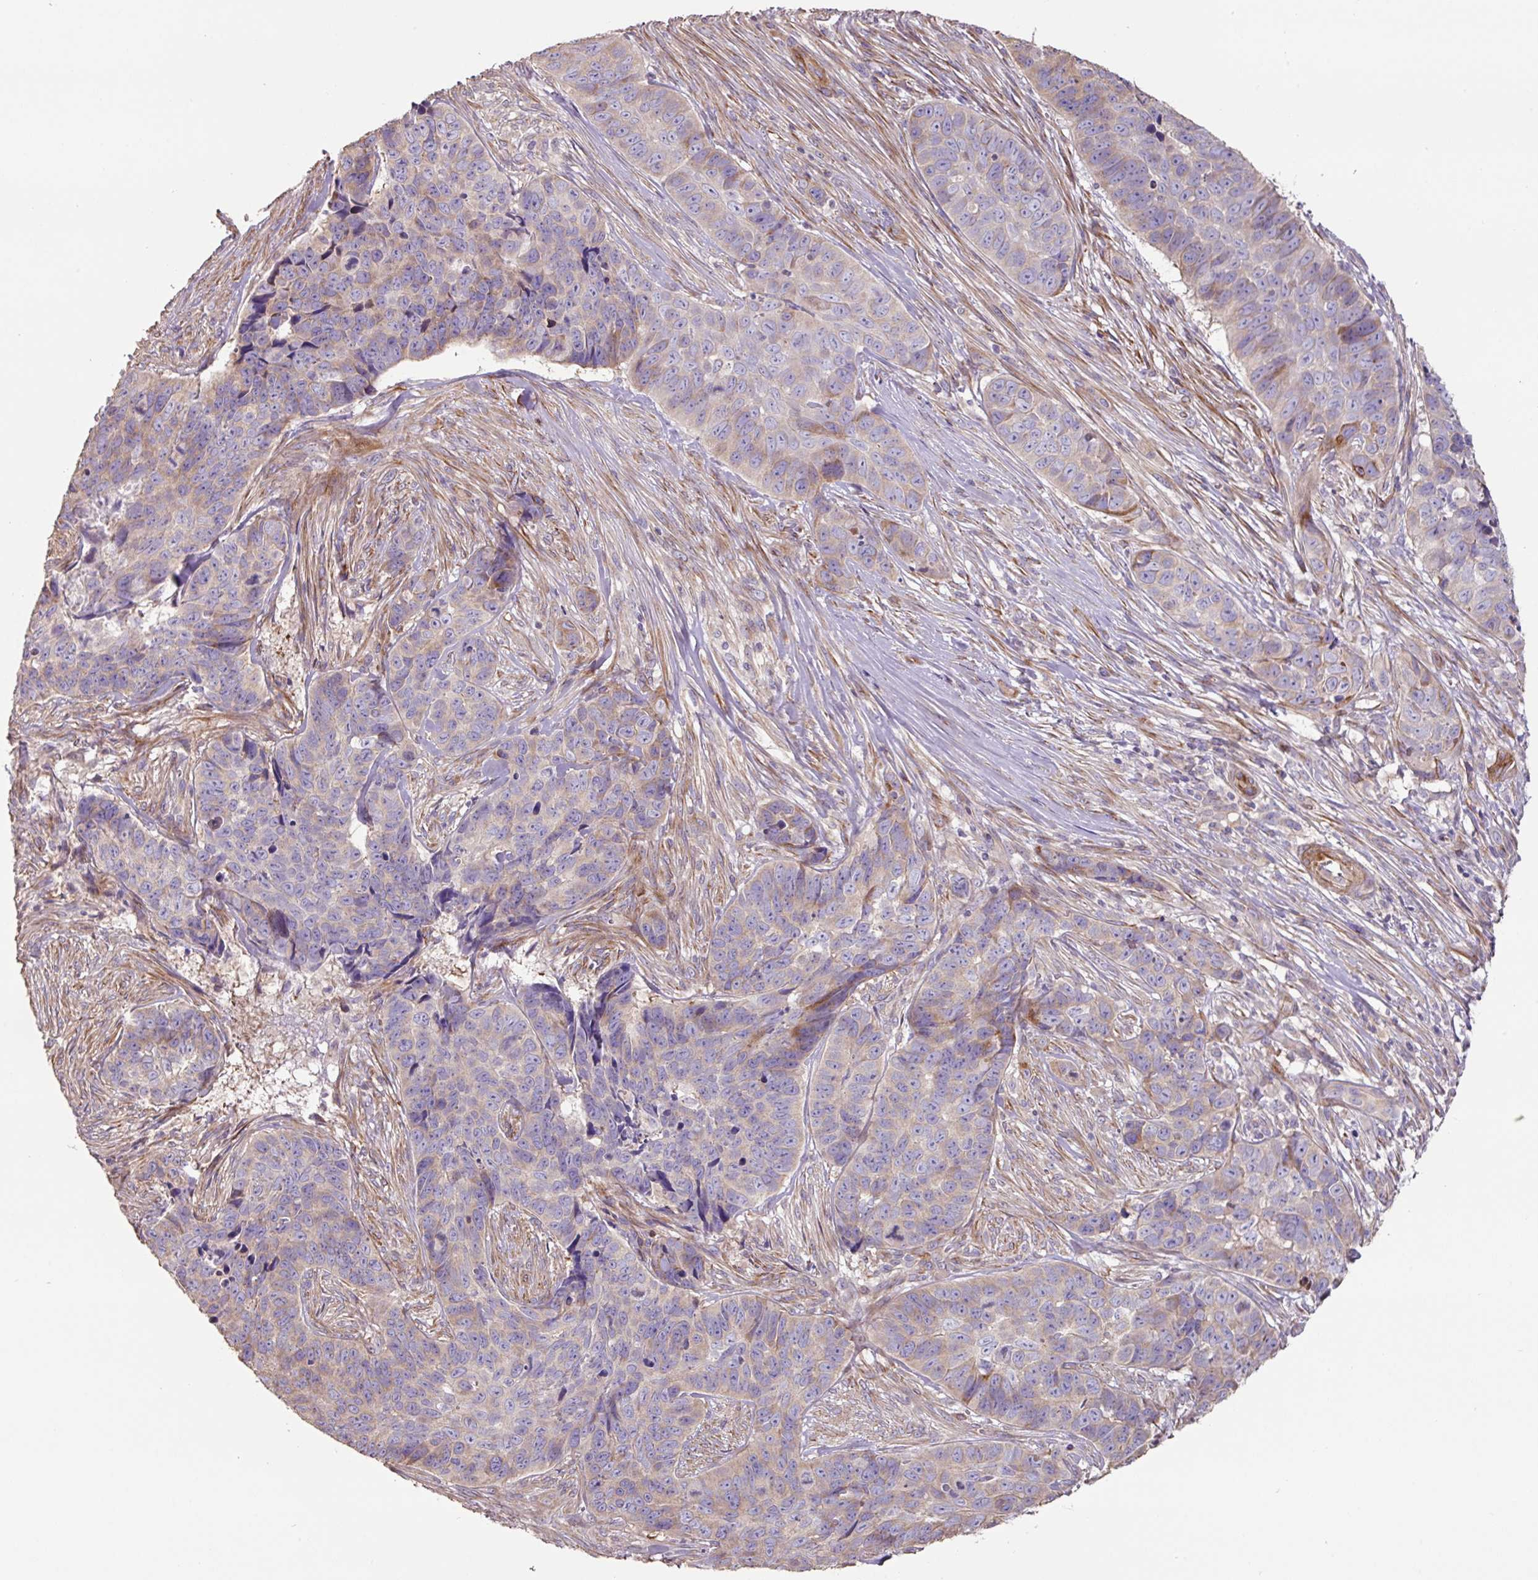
{"staining": {"intensity": "weak", "quantity": "25%-75%", "location": "cytoplasmic/membranous"}, "tissue": "skin cancer", "cell_type": "Tumor cells", "image_type": "cancer", "snomed": [{"axis": "morphology", "description": "Basal cell carcinoma"}, {"axis": "topography", "description": "Skin"}], "caption": "Weak cytoplasmic/membranous staining for a protein is seen in about 25%-75% of tumor cells of skin basal cell carcinoma using IHC.", "gene": "MRRF", "patient": {"sex": "female", "age": 82}}